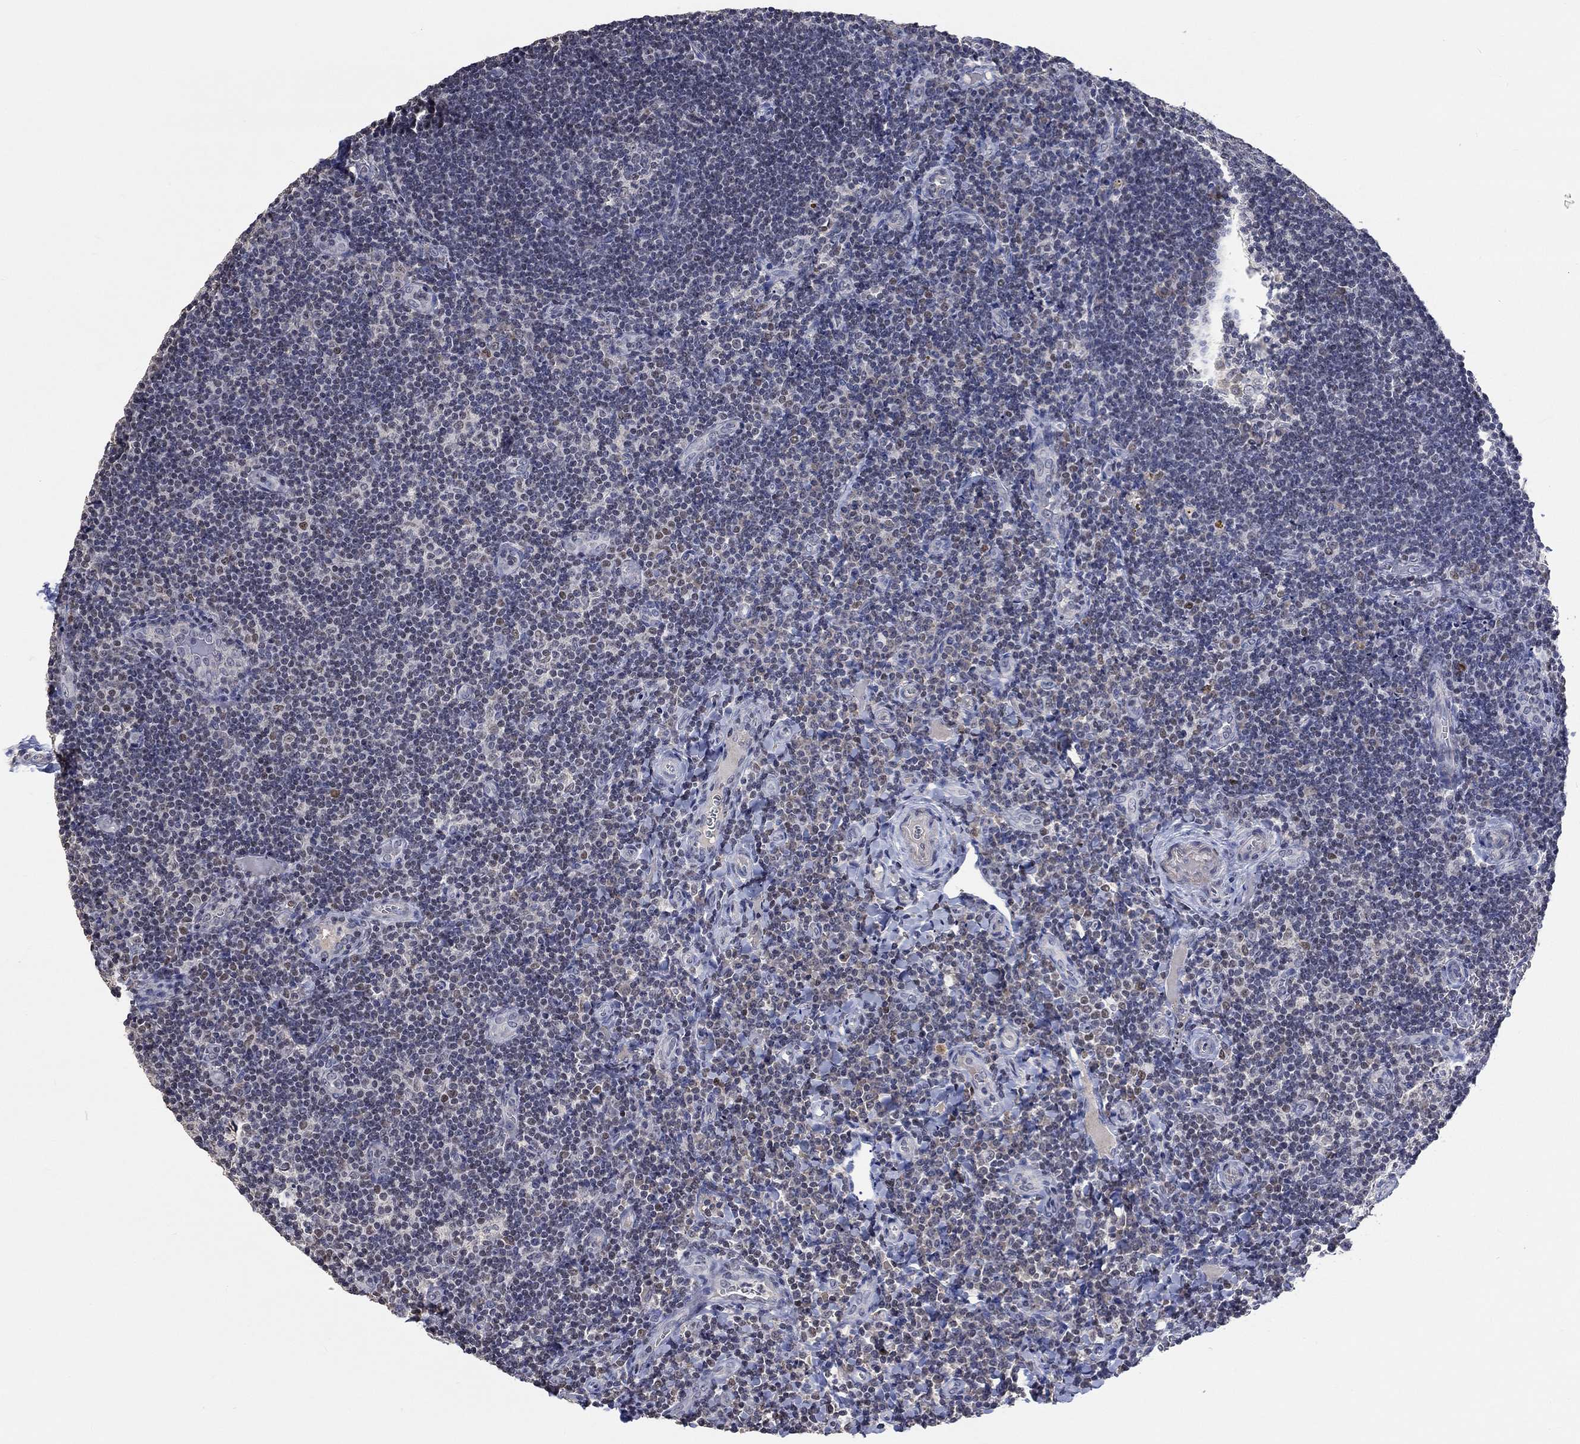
{"staining": {"intensity": "negative", "quantity": "none", "location": "none"}, "tissue": "tonsil", "cell_type": "Germinal center cells", "image_type": "normal", "snomed": [{"axis": "morphology", "description": "Normal tissue, NOS"}, {"axis": "morphology", "description": "Inflammation, NOS"}, {"axis": "topography", "description": "Tonsil"}], "caption": "A micrograph of tonsil stained for a protein reveals no brown staining in germinal center cells.", "gene": "ZBTB18", "patient": {"sex": "female", "age": 31}}